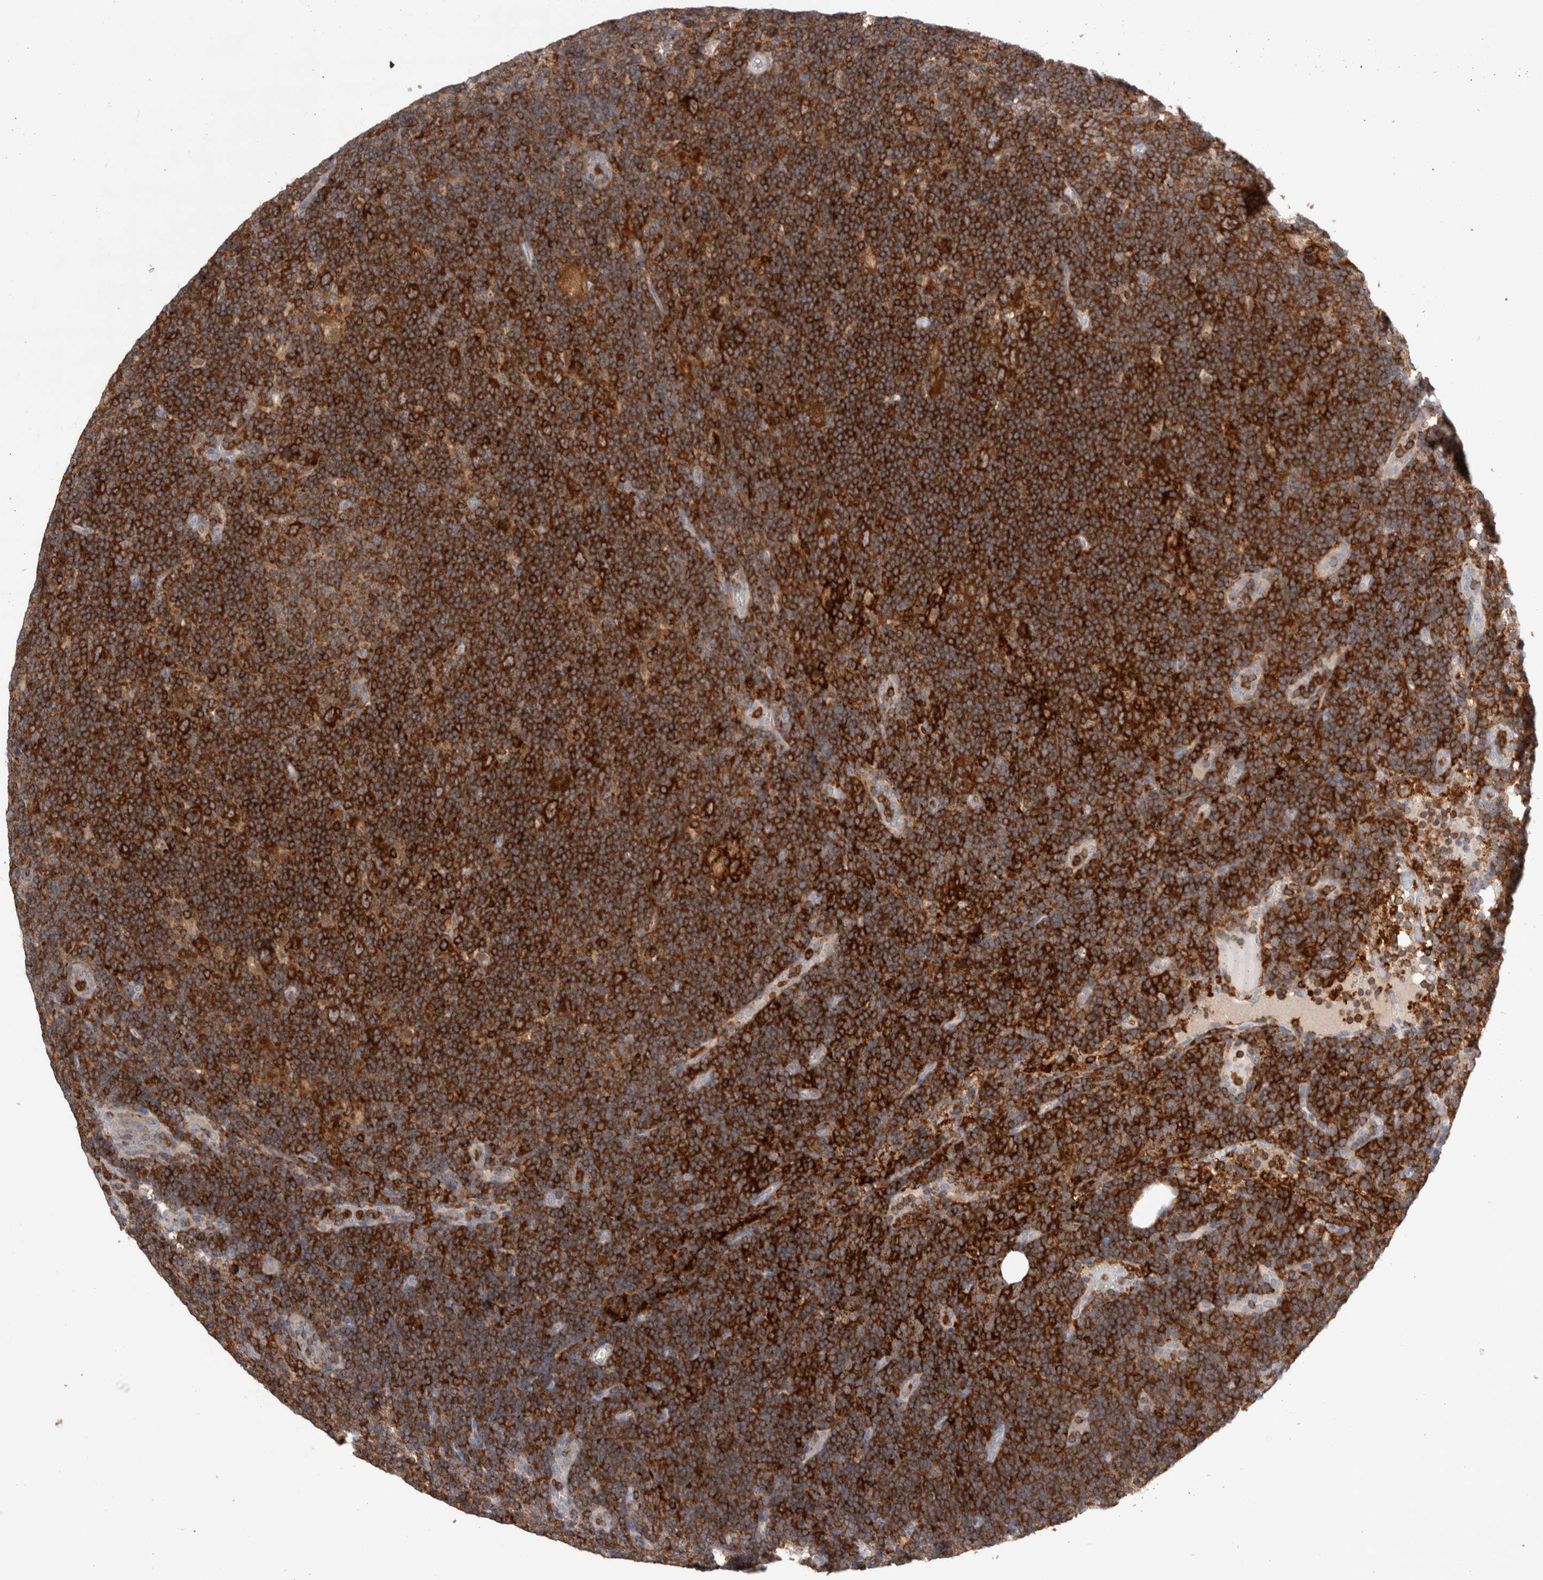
{"staining": {"intensity": "strong", "quantity": ">75%", "location": "cytoplasmic/membranous"}, "tissue": "lymphoma", "cell_type": "Tumor cells", "image_type": "cancer", "snomed": [{"axis": "morphology", "description": "Hodgkin's disease, NOS"}, {"axis": "topography", "description": "Lymph node"}], "caption": "Immunohistochemical staining of human Hodgkin's disease displays strong cytoplasmic/membranous protein expression in about >75% of tumor cells. Nuclei are stained in blue.", "gene": "CCDC88B", "patient": {"sex": "female", "age": 57}}